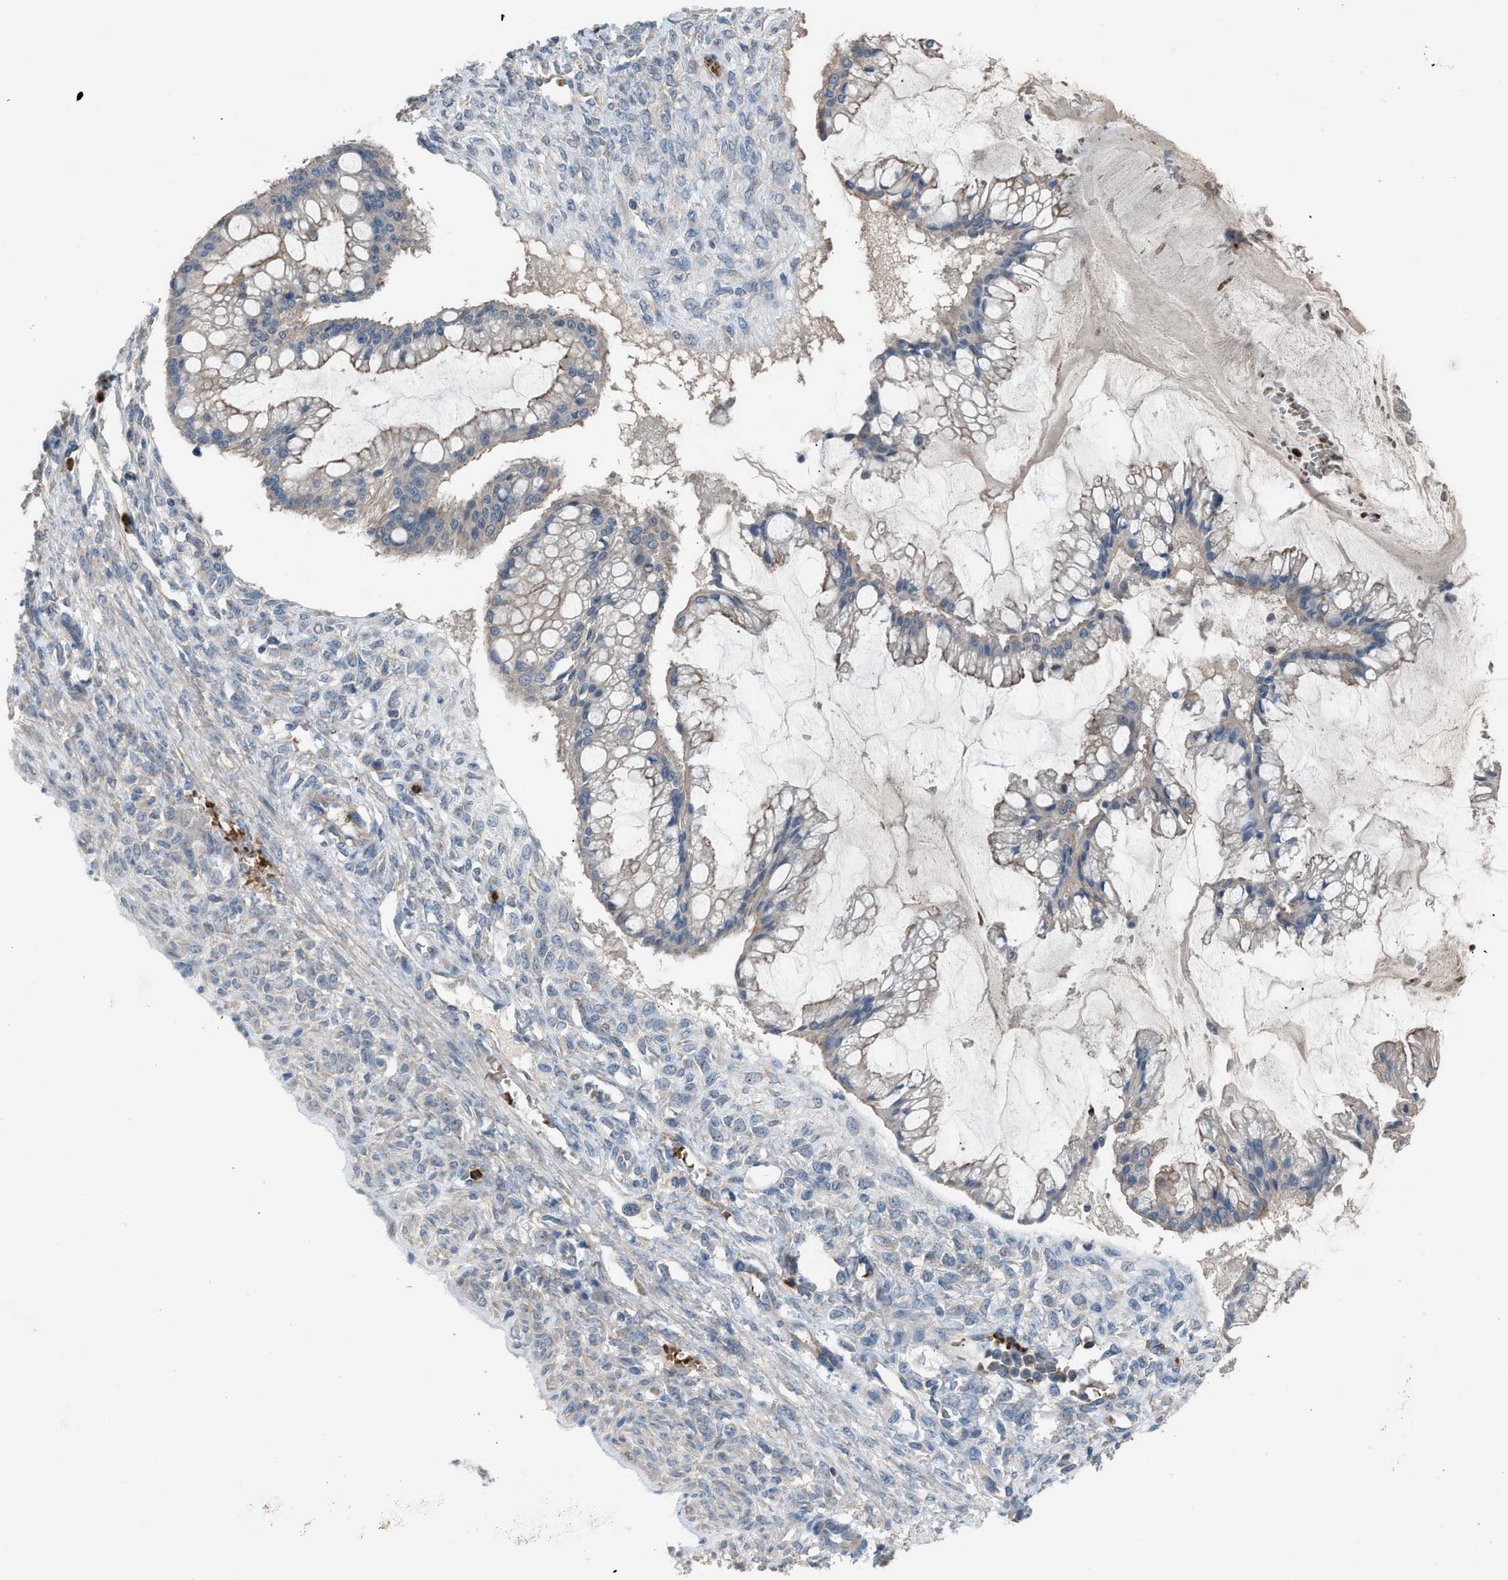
{"staining": {"intensity": "moderate", "quantity": "<25%", "location": "cytoplasmic/membranous"}, "tissue": "ovarian cancer", "cell_type": "Tumor cells", "image_type": "cancer", "snomed": [{"axis": "morphology", "description": "Cystadenocarcinoma, mucinous, NOS"}, {"axis": "topography", "description": "Ovary"}], "caption": "DAB (3,3'-diaminobenzidine) immunohistochemical staining of human ovarian cancer shows moderate cytoplasmic/membranous protein expression in about <25% of tumor cells. Immunohistochemistry stains the protein in brown and the nuclei are stained blue.", "gene": "CFAP77", "patient": {"sex": "female", "age": 73}}